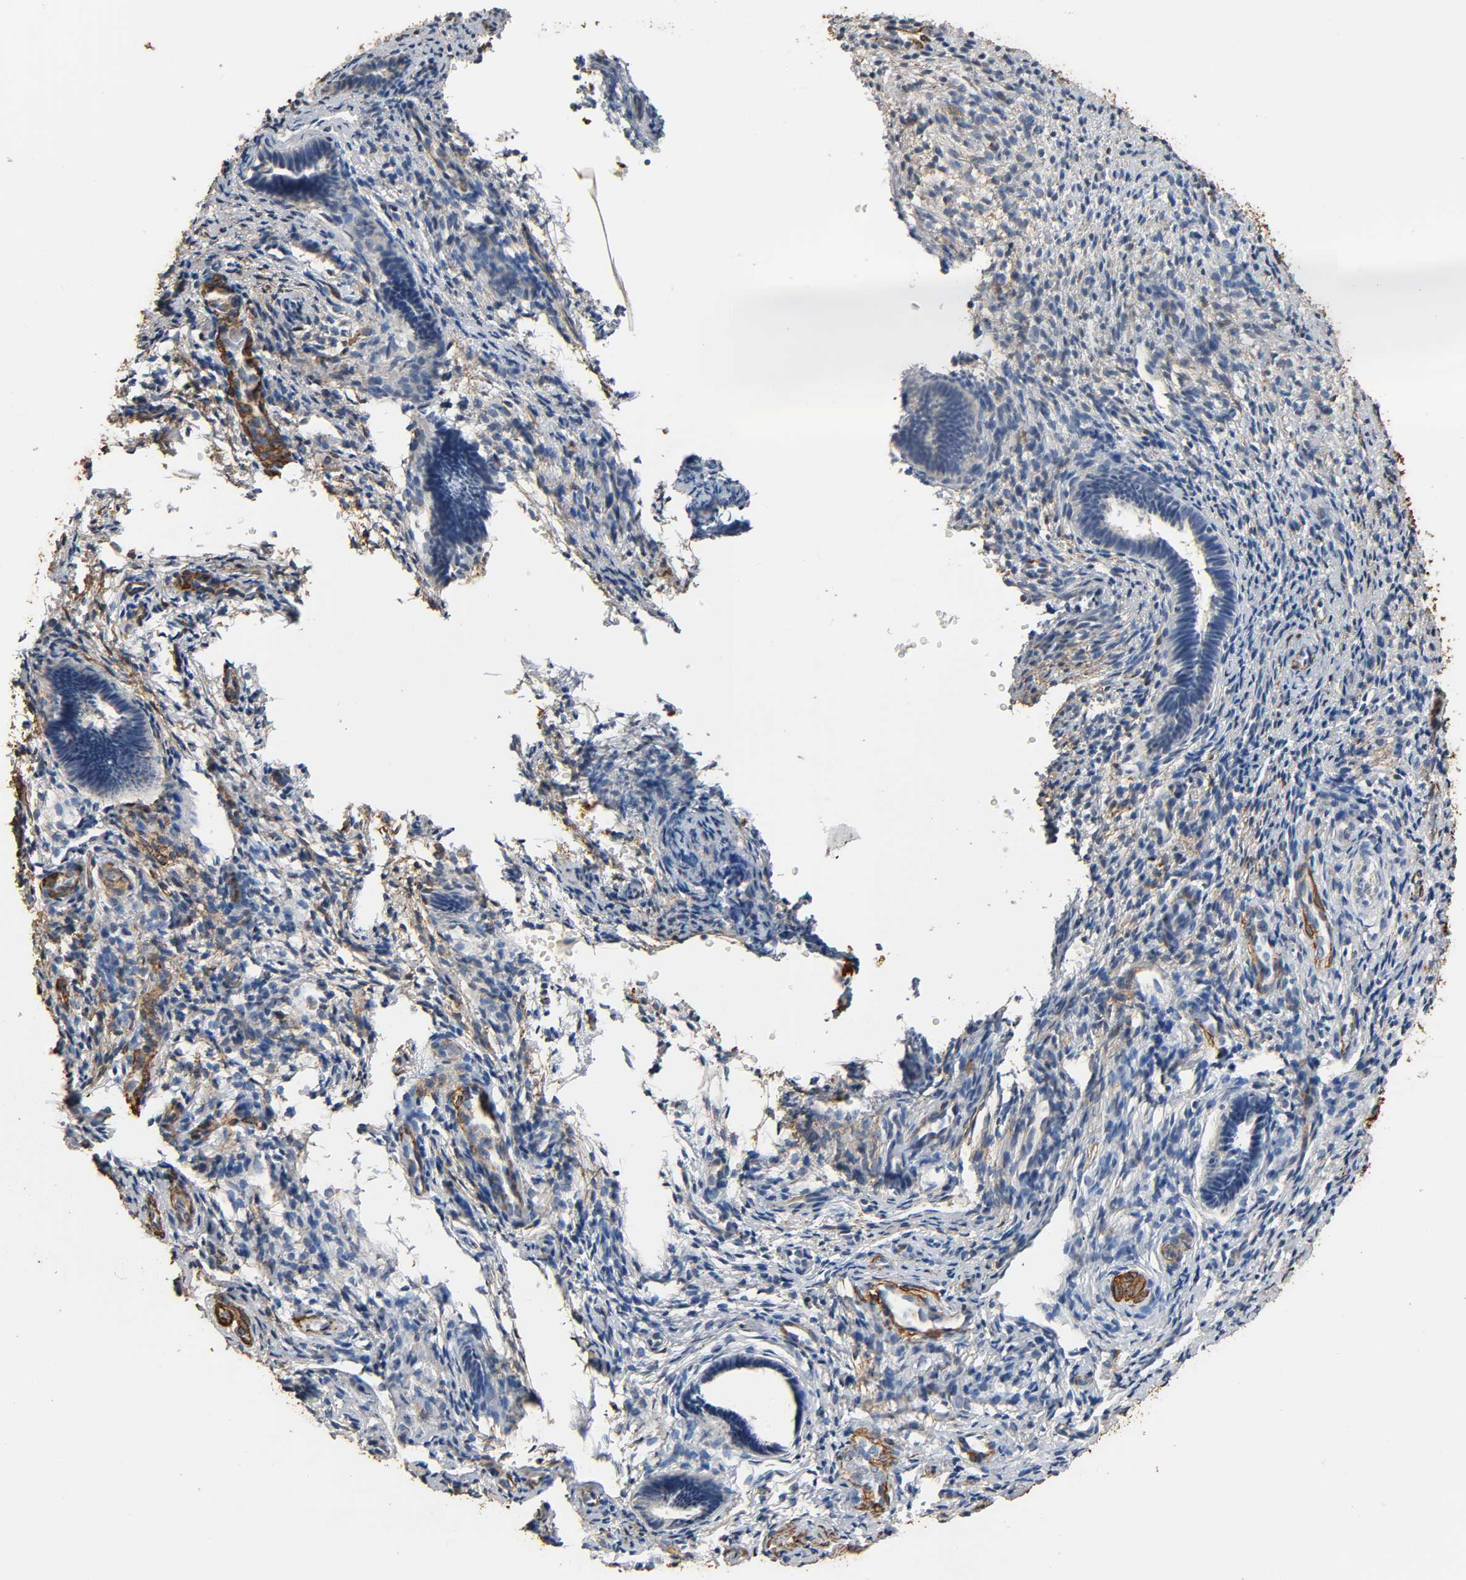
{"staining": {"intensity": "negative", "quantity": "none", "location": "none"}, "tissue": "endometrium", "cell_type": "Cells in endometrial stroma", "image_type": "normal", "snomed": [{"axis": "morphology", "description": "Normal tissue, NOS"}, {"axis": "topography", "description": "Endometrium"}], "caption": "High magnification brightfield microscopy of normal endometrium stained with DAB (3,3'-diaminobenzidine) (brown) and counterstained with hematoxylin (blue): cells in endometrial stroma show no significant expression. (DAB (3,3'-diaminobenzidine) immunohistochemistry visualized using brightfield microscopy, high magnification).", "gene": "GSTA1", "patient": {"sex": "female", "age": 27}}